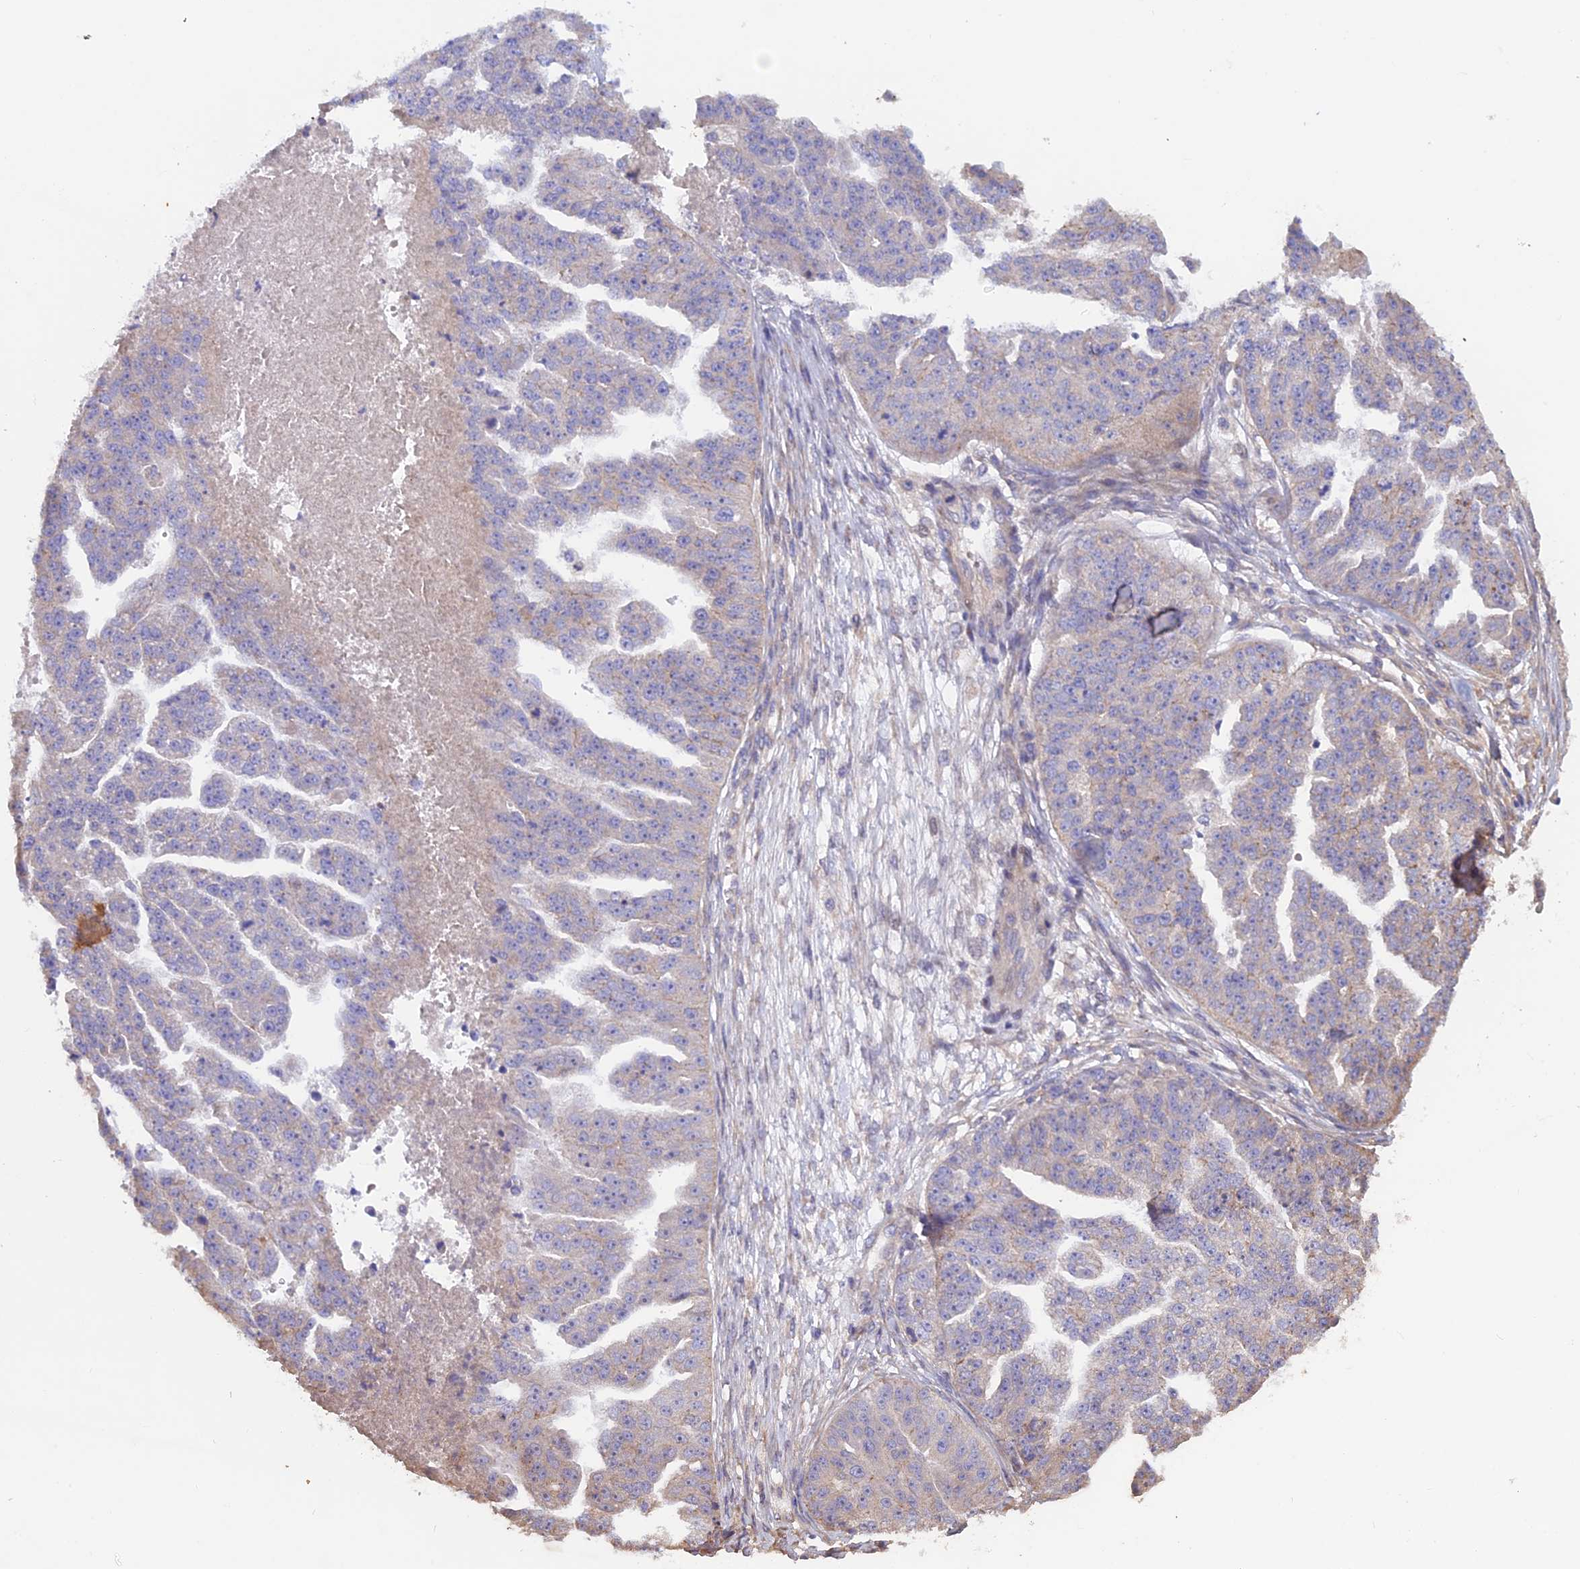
{"staining": {"intensity": "weak", "quantity": "25%-75%", "location": "cytoplasmic/membranous"}, "tissue": "ovarian cancer", "cell_type": "Tumor cells", "image_type": "cancer", "snomed": [{"axis": "morphology", "description": "Cystadenocarcinoma, serous, NOS"}, {"axis": "topography", "description": "Ovary"}], "caption": "Immunohistochemical staining of human ovarian cancer exhibits low levels of weak cytoplasmic/membranous protein expression in about 25%-75% of tumor cells.", "gene": "HYCC1", "patient": {"sex": "female", "age": 58}}